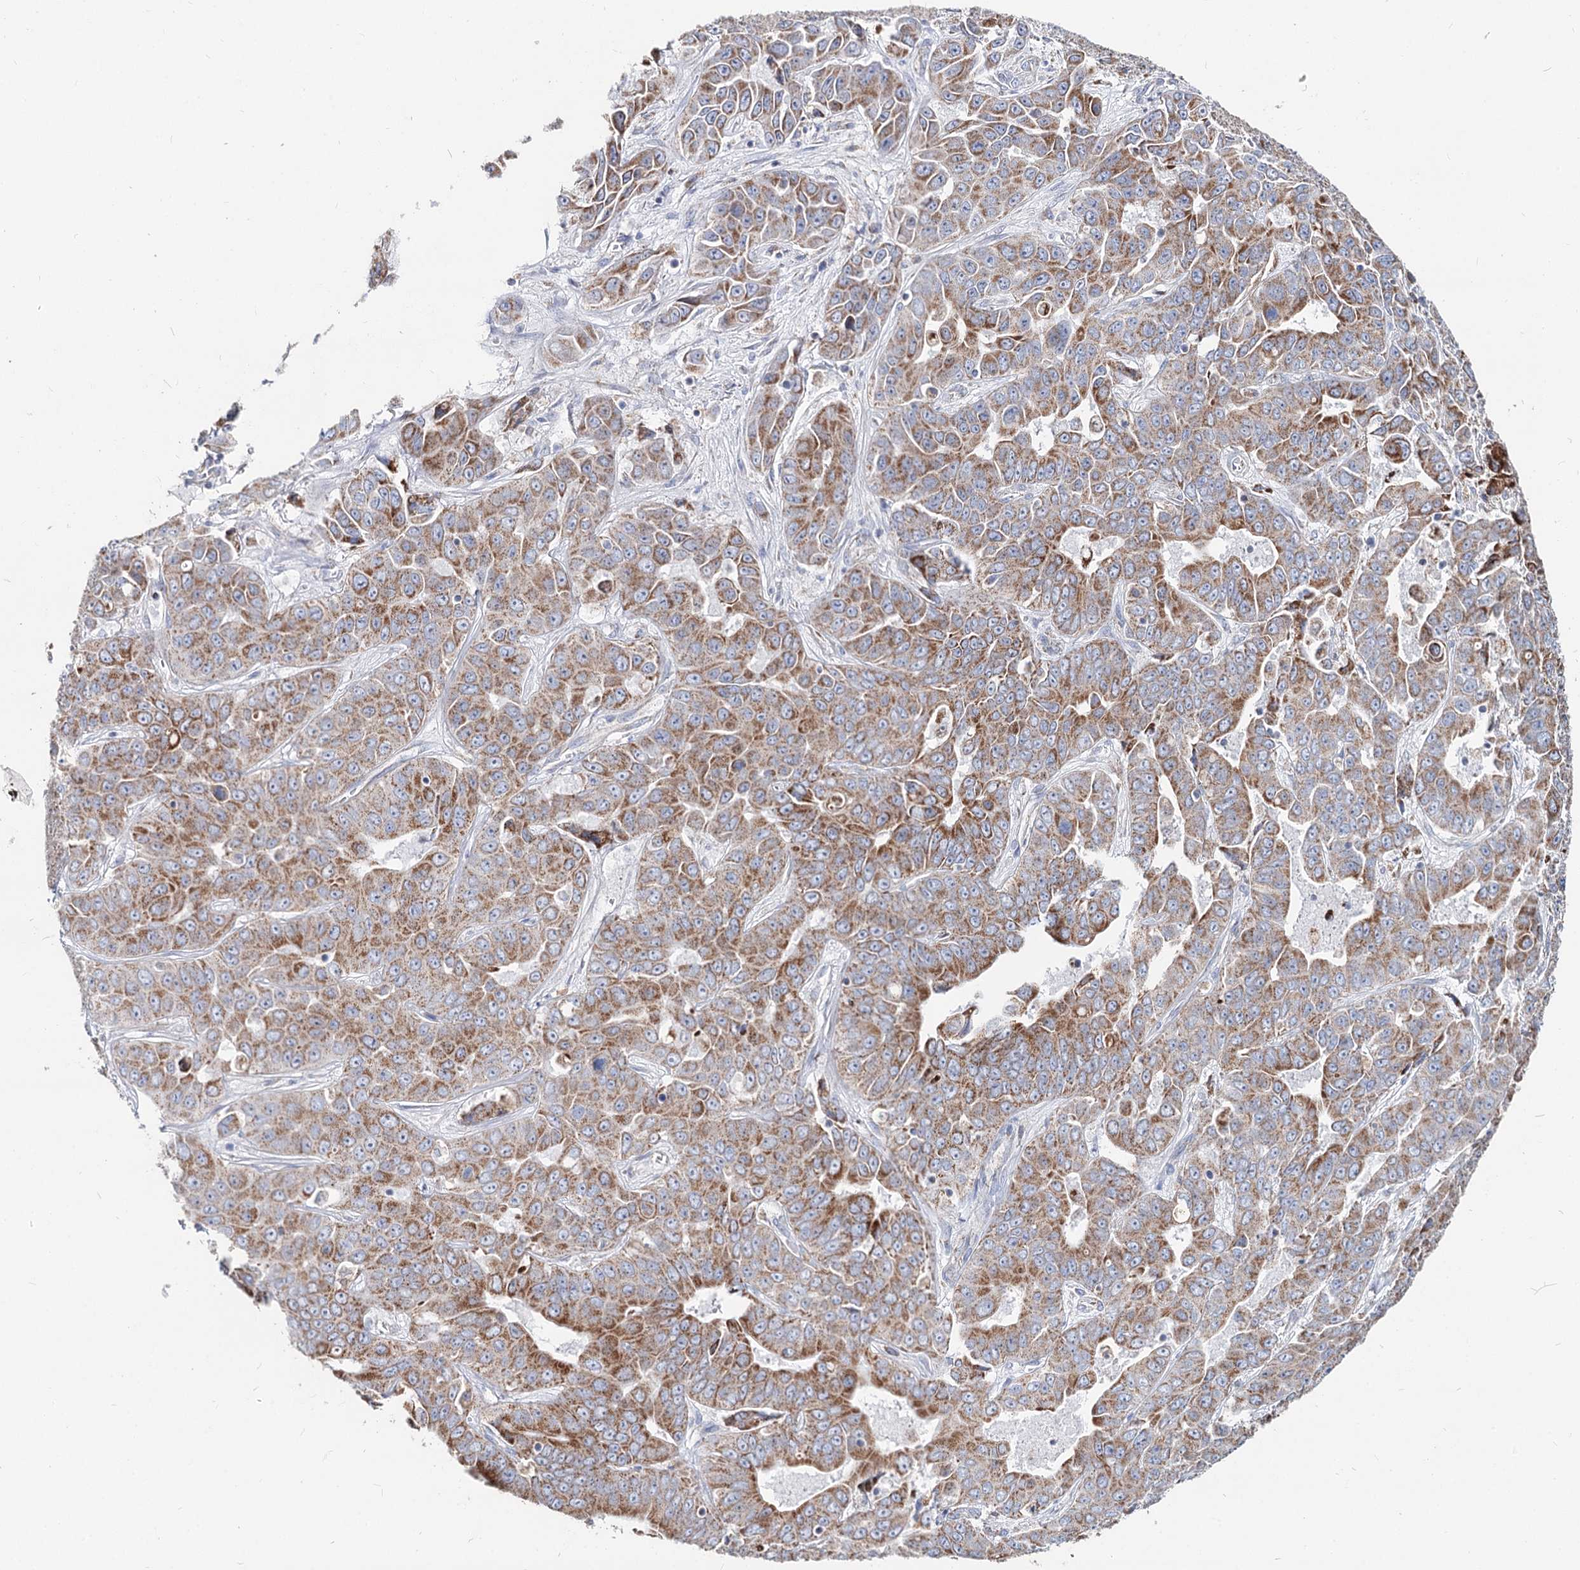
{"staining": {"intensity": "moderate", "quantity": ">75%", "location": "cytoplasmic/membranous"}, "tissue": "liver cancer", "cell_type": "Tumor cells", "image_type": "cancer", "snomed": [{"axis": "morphology", "description": "Cholangiocarcinoma"}, {"axis": "topography", "description": "Liver"}], "caption": "The image exhibits staining of cholangiocarcinoma (liver), revealing moderate cytoplasmic/membranous protein positivity (brown color) within tumor cells. (IHC, brightfield microscopy, high magnification).", "gene": "MCCC2", "patient": {"sex": "female", "age": 52}}